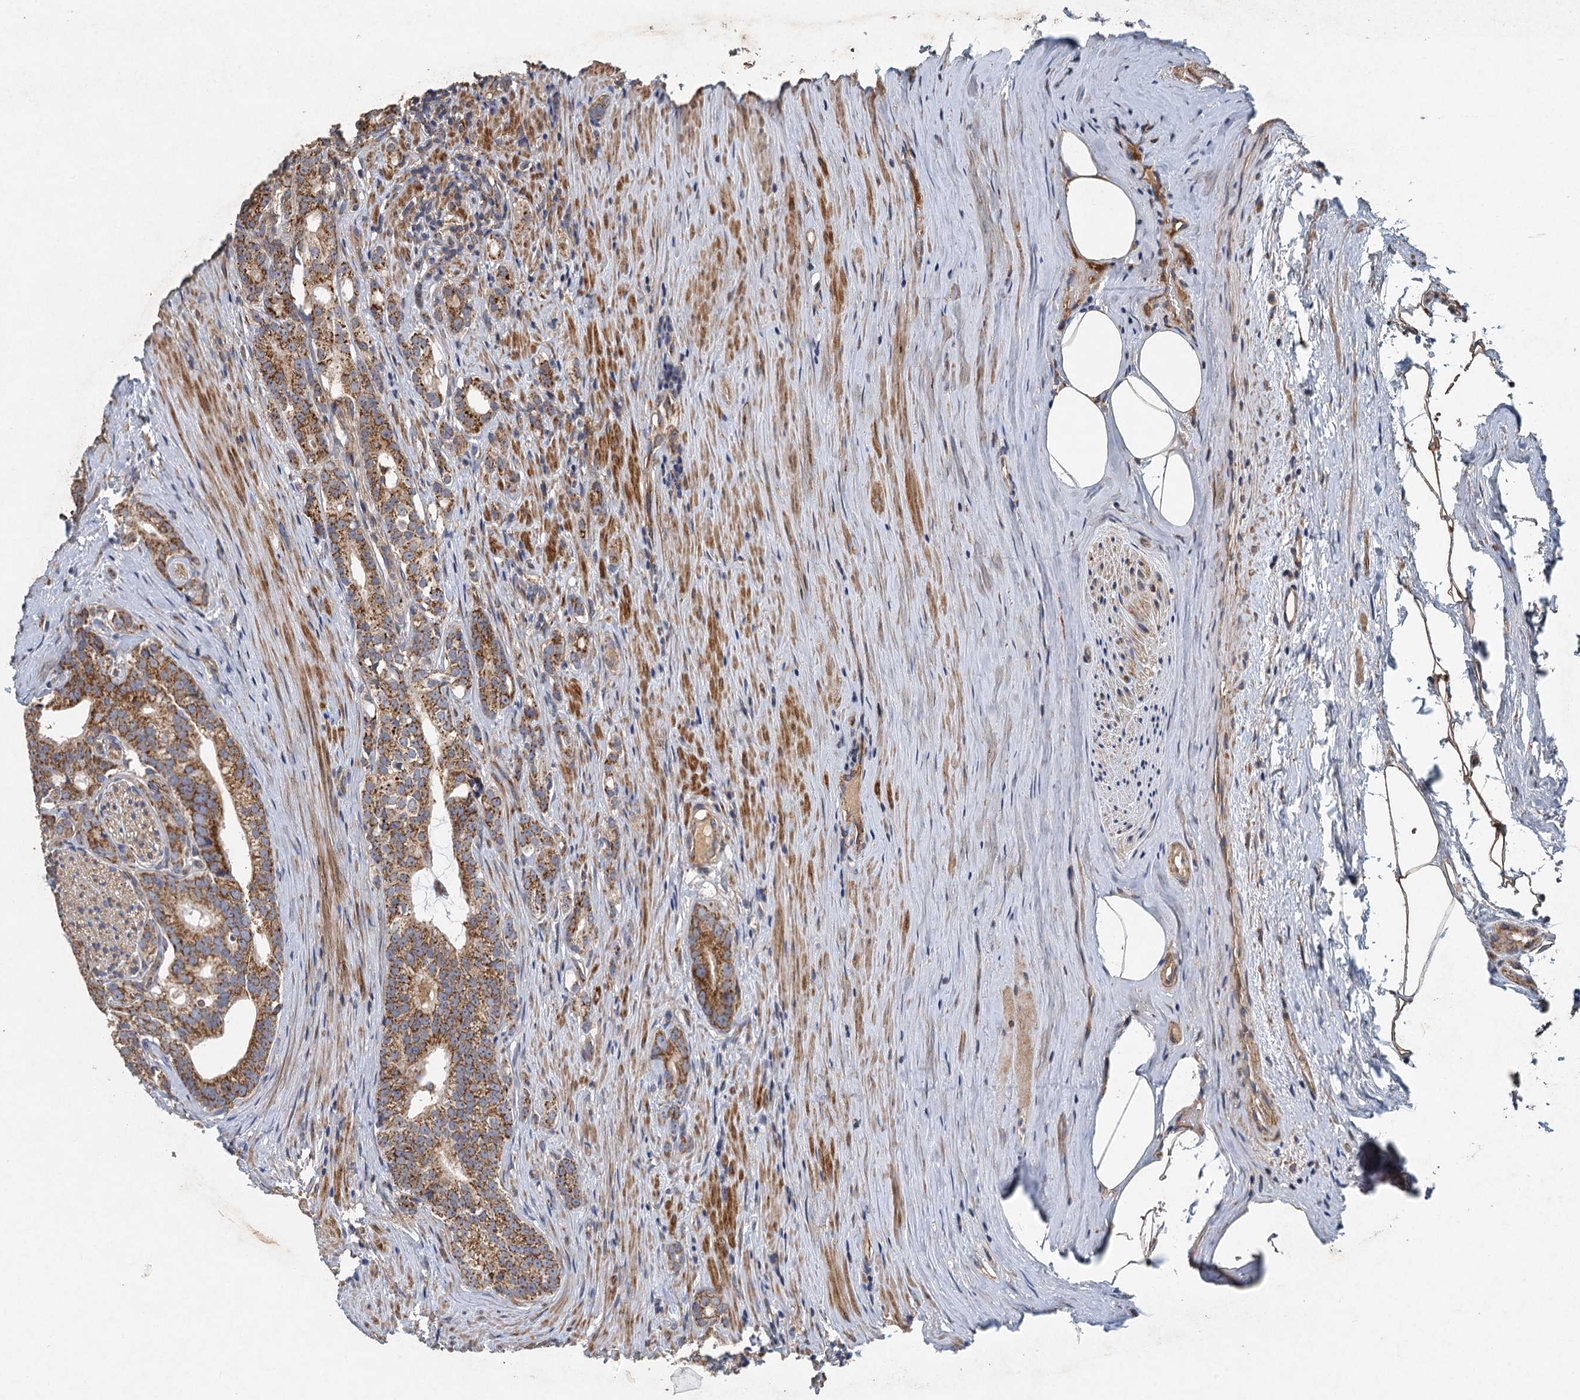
{"staining": {"intensity": "moderate", "quantity": ">75%", "location": "cytoplasmic/membranous"}, "tissue": "prostate cancer", "cell_type": "Tumor cells", "image_type": "cancer", "snomed": [{"axis": "morphology", "description": "Adenocarcinoma, Low grade"}, {"axis": "topography", "description": "Prostate"}], "caption": "Immunohistochemical staining of adenocarcinoma (low-grade) (prostate) shows moderate cytoplasmic/membranous protein positivity in about >75% of tumor cells.", "gene": "BCS1L", "patient": {"sex": "male", "age": 71}}